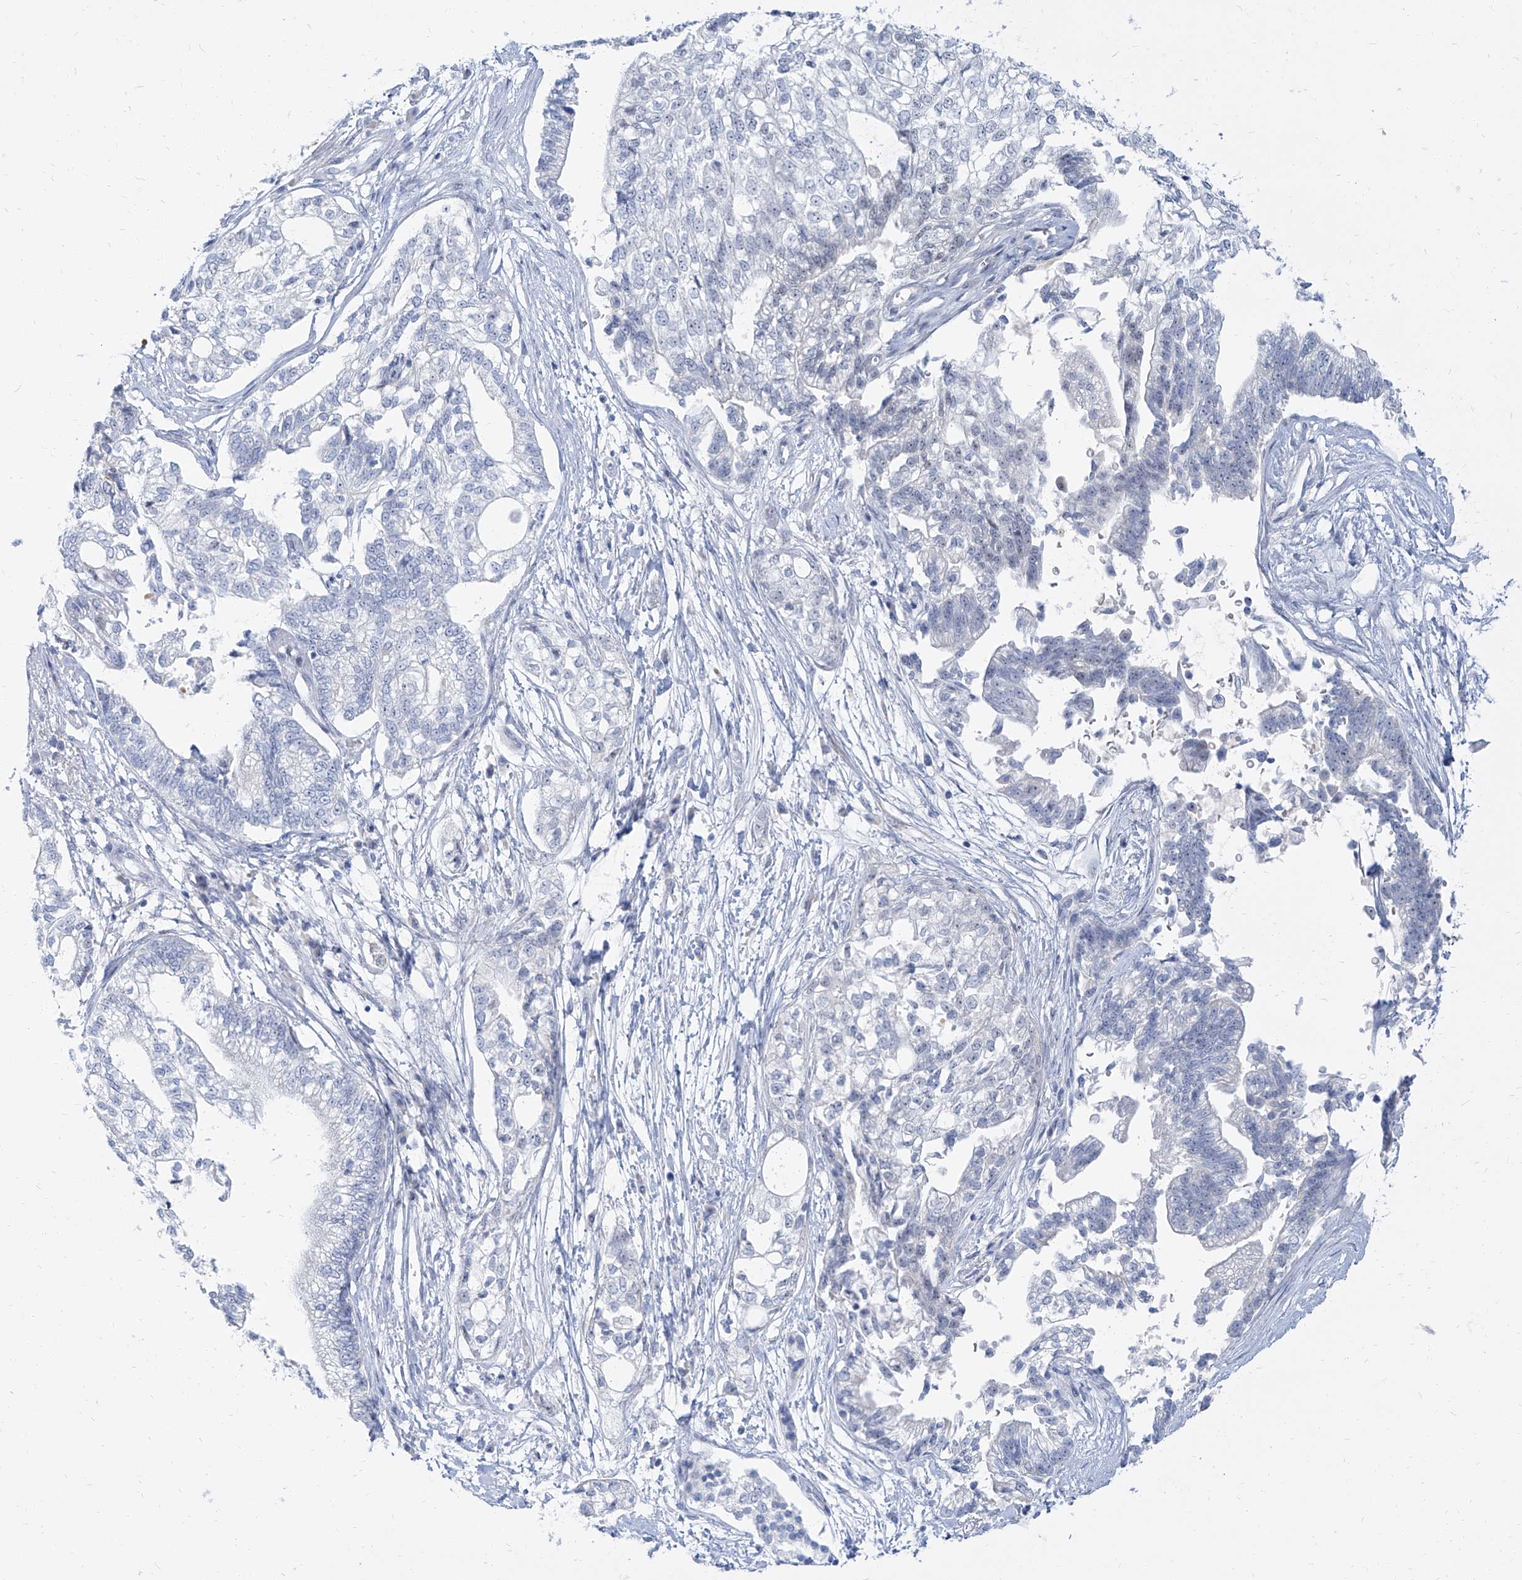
{"staining": {"intensity": "negative", "quantity": "none", "location": "none"}, "tissue": "pancreatic cancer", "cell_type": "Tumor cells", "image_type": "cancer", "snomed": [{"axis": "morphology", "description": "Adenocarcinoma, NOS"}, {"axis": "topography", "description": "Pancreas"}], "caption": "Pancreatic cancer stained for a protein using immunohistochemistry displays no positivity tumor cells.", "gene": "TXLNB", "patient": {"sex": "male", "age": 72}}